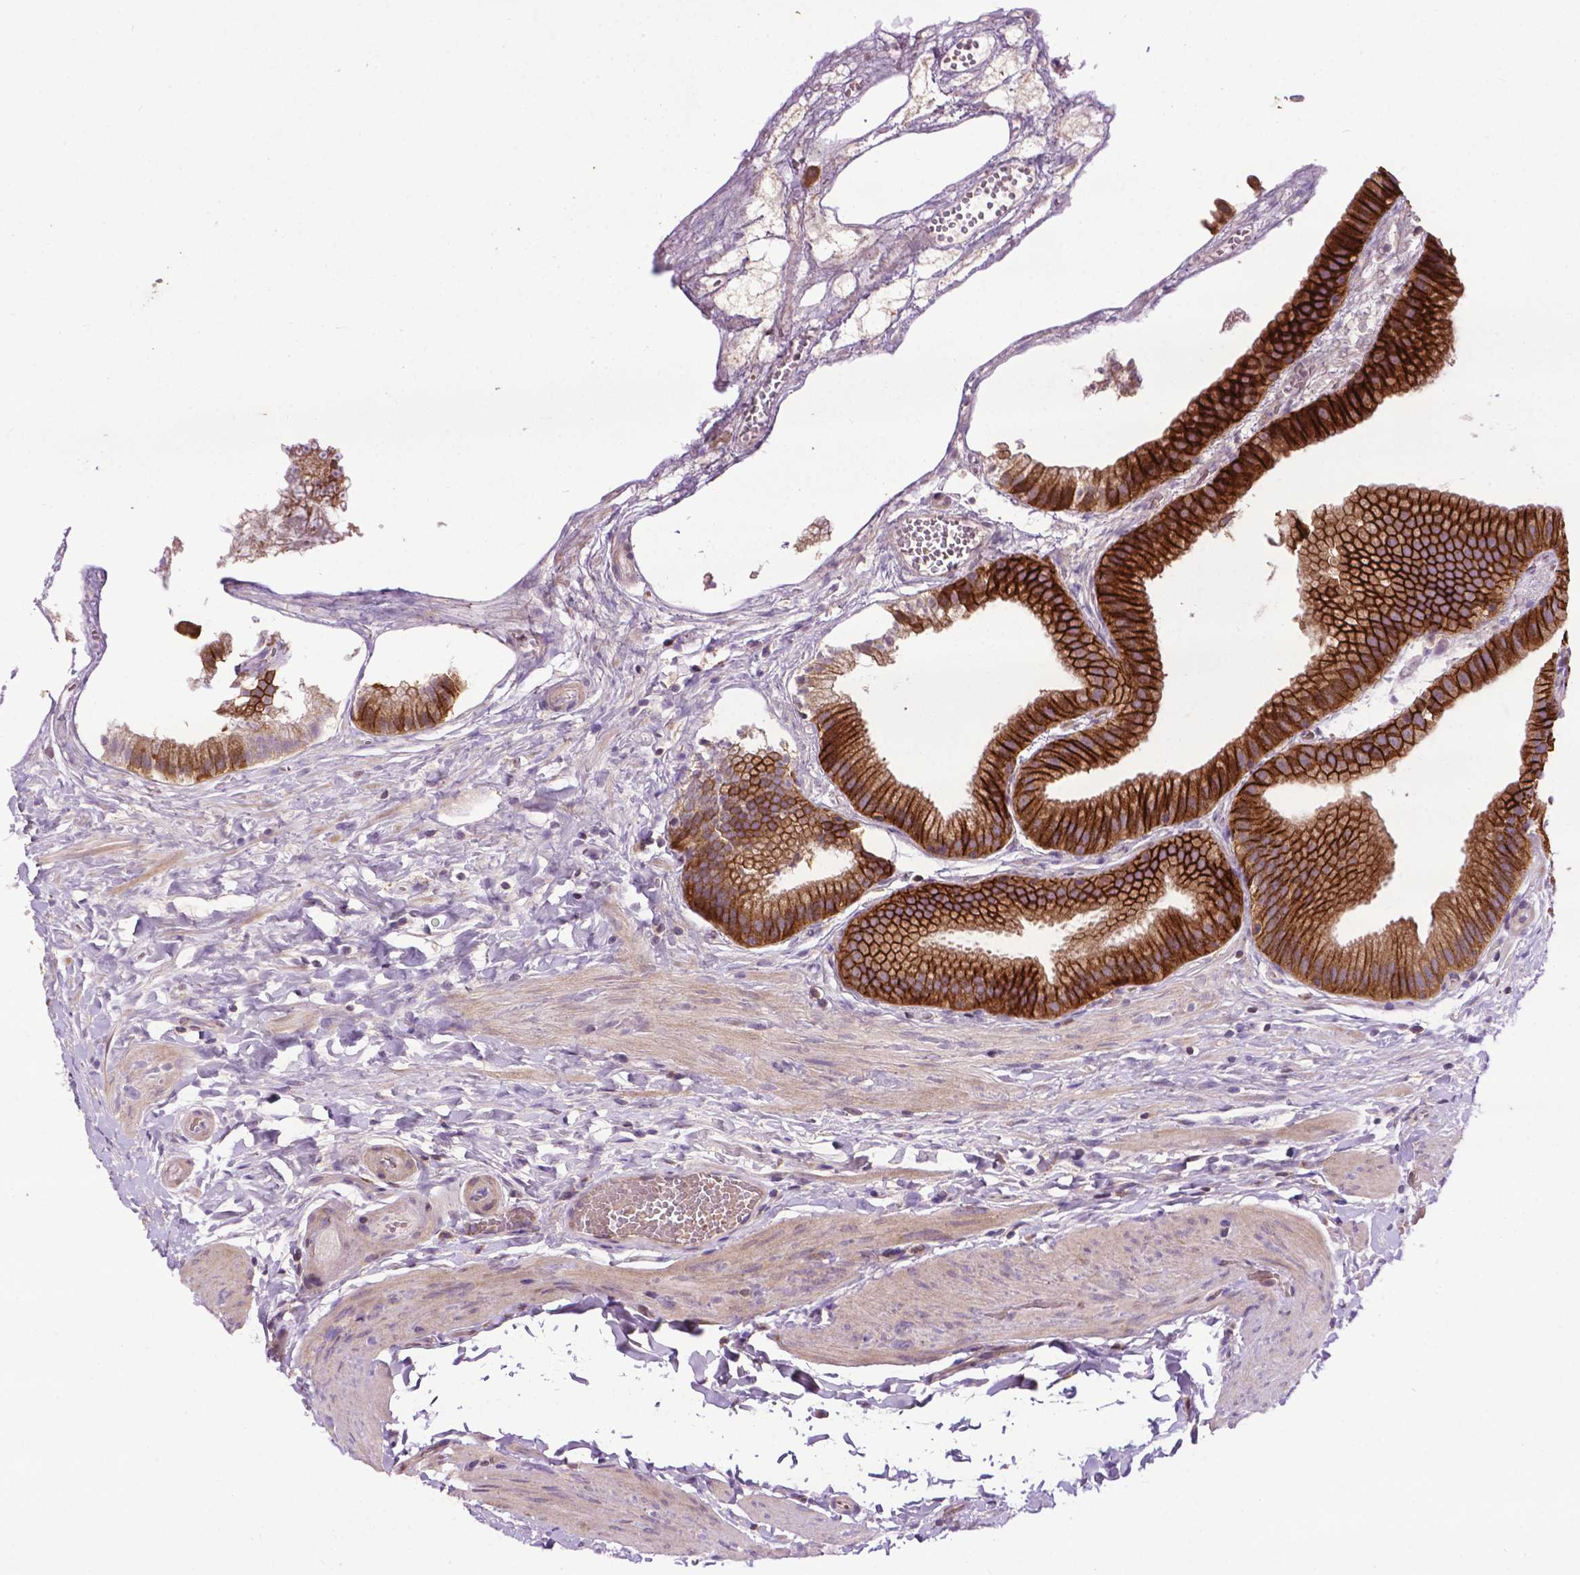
{"staining": {"intensity": "strong", "quantity": ">75%", "location": "cytoplasmic/membranous"}, "tissue": "gallbladder", "cell_type": "Glandular cells", "image_type": "normal", "snomed": [{"axis": "morphology", "description": "Normal tissue, NOS"}, {"axis": "topography", "description": "Gallbladder"}], "caption": "Gallbladder stained for a protein (brown) displays strong cytoplasmic/membranous positive positivity in about >75% of glandular cells.", "gene": "SPNS2", "patient": {"sex": "female", "age": 63}}